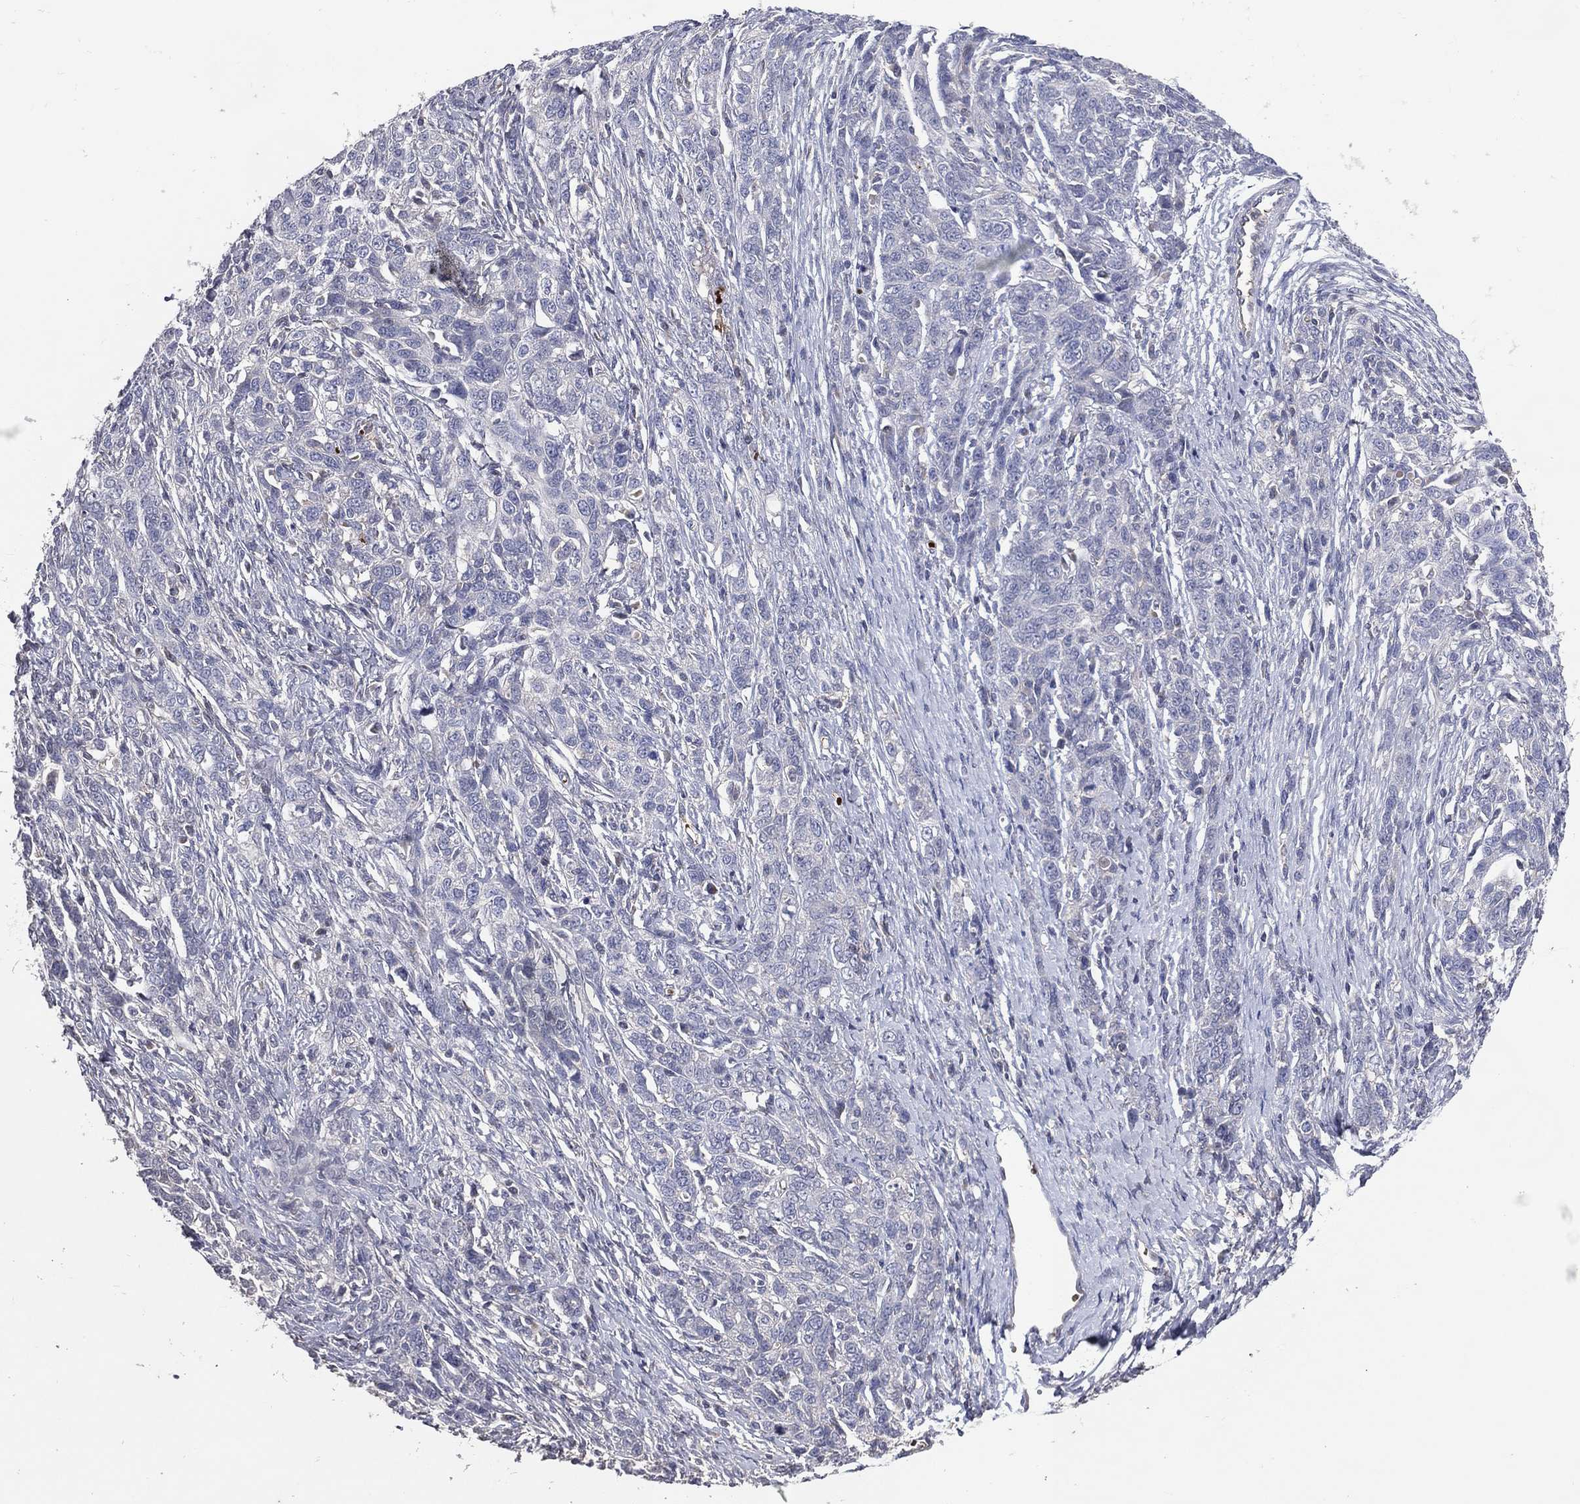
{"staining": {"intensity": "negative", "quantity": "none", "location": "none"}, "tissue": "ovarian cancer", "cell_type": "Tumor cells", "image_type": "cancer", "snomed": [{"axis": "morphology", "description": "Cystadenocarcinoma, serous, NOS"}, {"axis": "topography", "description": "Ovary"}], "caption": "IHC histopathology image of ovarian cancer (serous cystadenocarcinoma) stained for a protein (brown), which reveals no staining in tumor cells.", "gene": "DNAH7", "patient": {"sex": "female", "age": 71}}